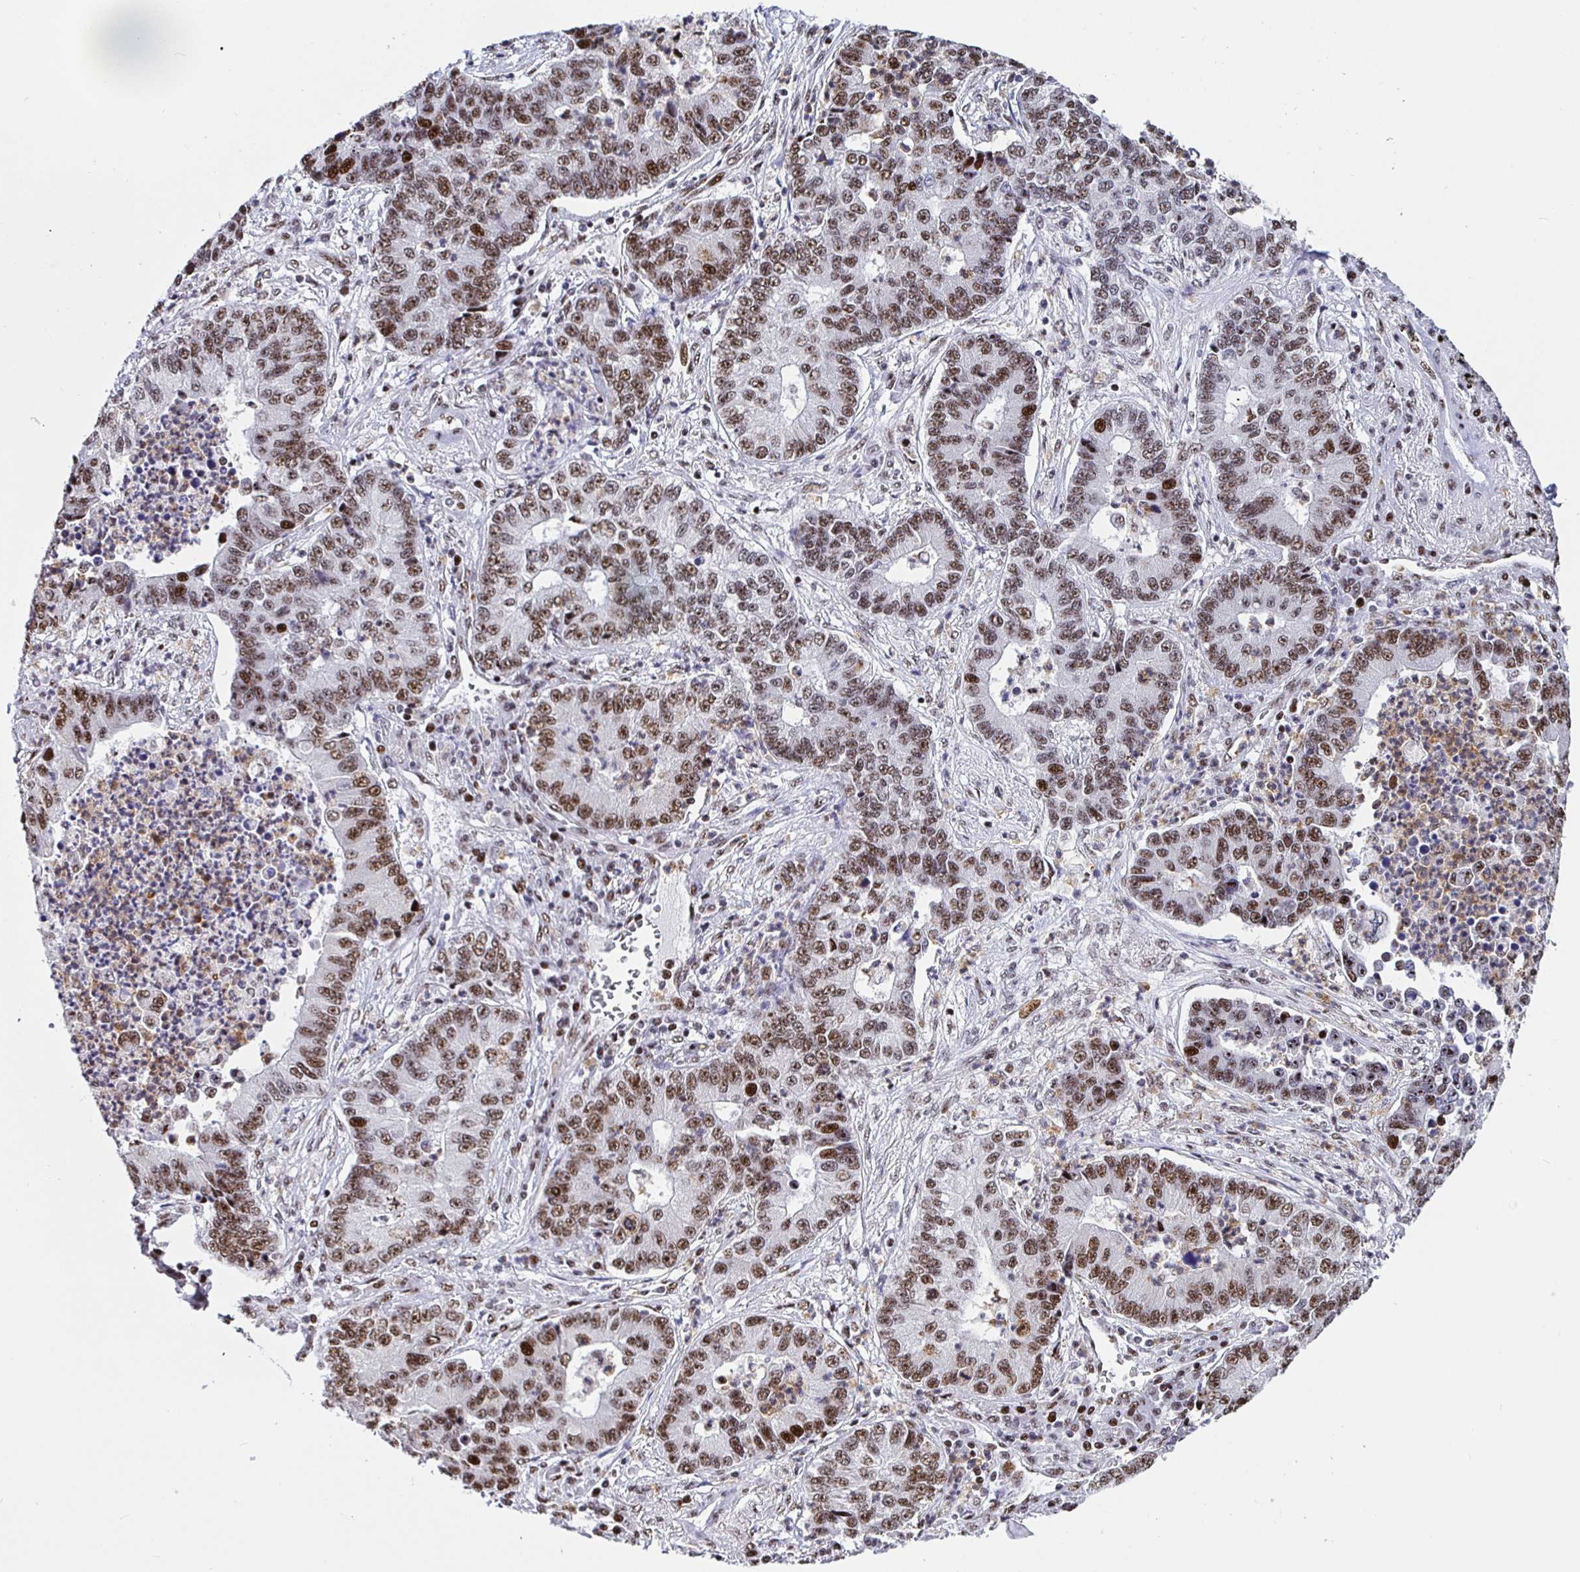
{"staining": {"intensity": "moderate", "quantity": ">75%", "location": "nuclear"}, "tissue": "lung cancer", "cell_type": "Tumor cells", "image_type": "cancer", "snomed": [{"axis": "morphology", "description": "Adenocarcinoma, NOS"}, {"axis": "topography", "description": "Lung"}], "caption": "Immunohistochemistry (IHC) of human lung cancer demonstrates medium levels of moderate nuclear positivity in about >75% of tumor cells. Ihc stains the protein in brown and the nuclei are stained blue.", "gene": "SETD5", "patient": {"sex": "female", "age": 57}}